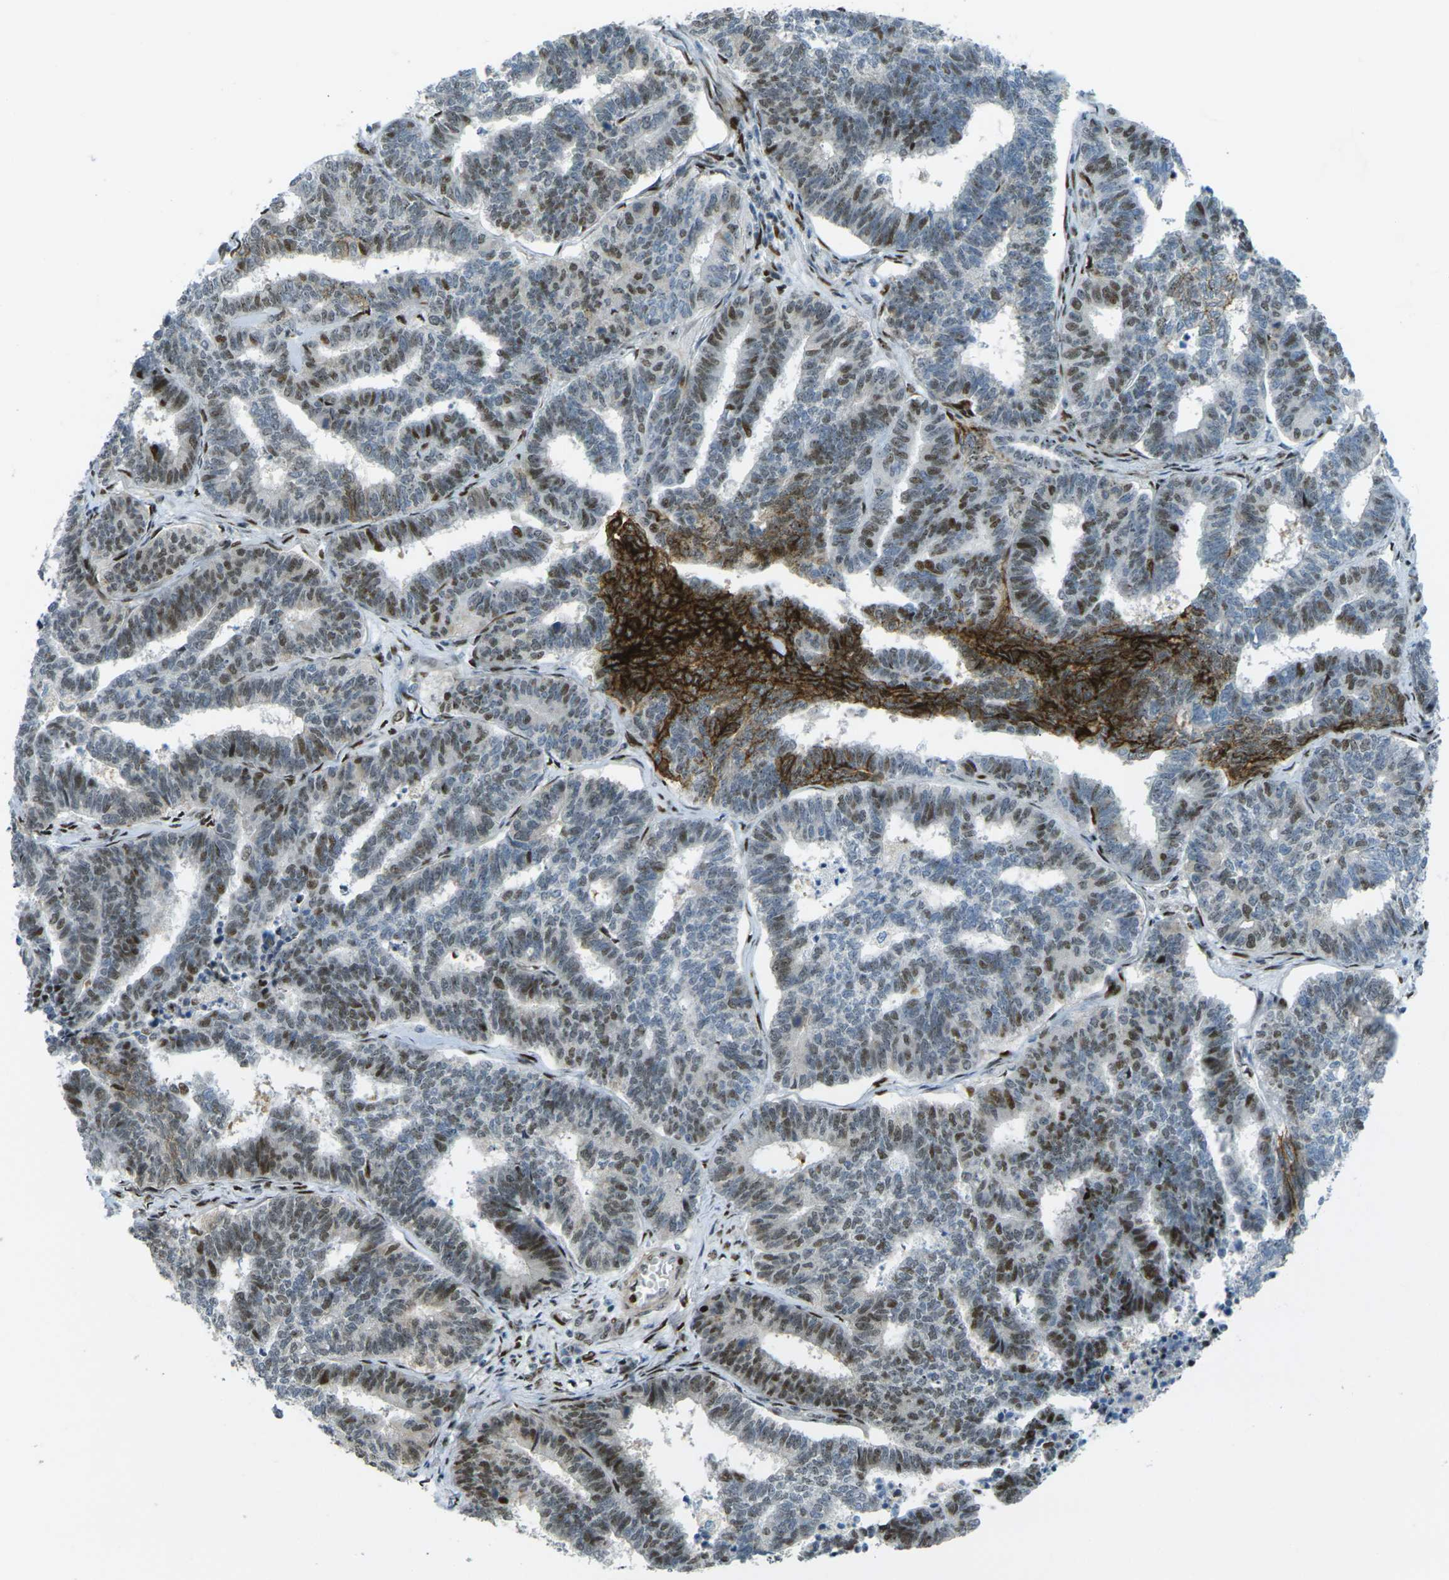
{"staining": {"intensity": "moderate", "quantity": ">75%", "location": "nuclear"}, "tissue": "endometrial cancer", "cell_type": "Tumor cells", "image_type": "cancer", "snomed": [{"axis": "morphology", "description": "Adenocarcinoma, NOS"}, {"axis": "topography", "description": "Endometrium"}], "caption": "Protein staining of endometrial cancer tissue reveals moderate nuclear positivity in approximately >75% of tumor cells.", "gene": "UBE2C", "patient": {"sex": "female", "age": 70}}